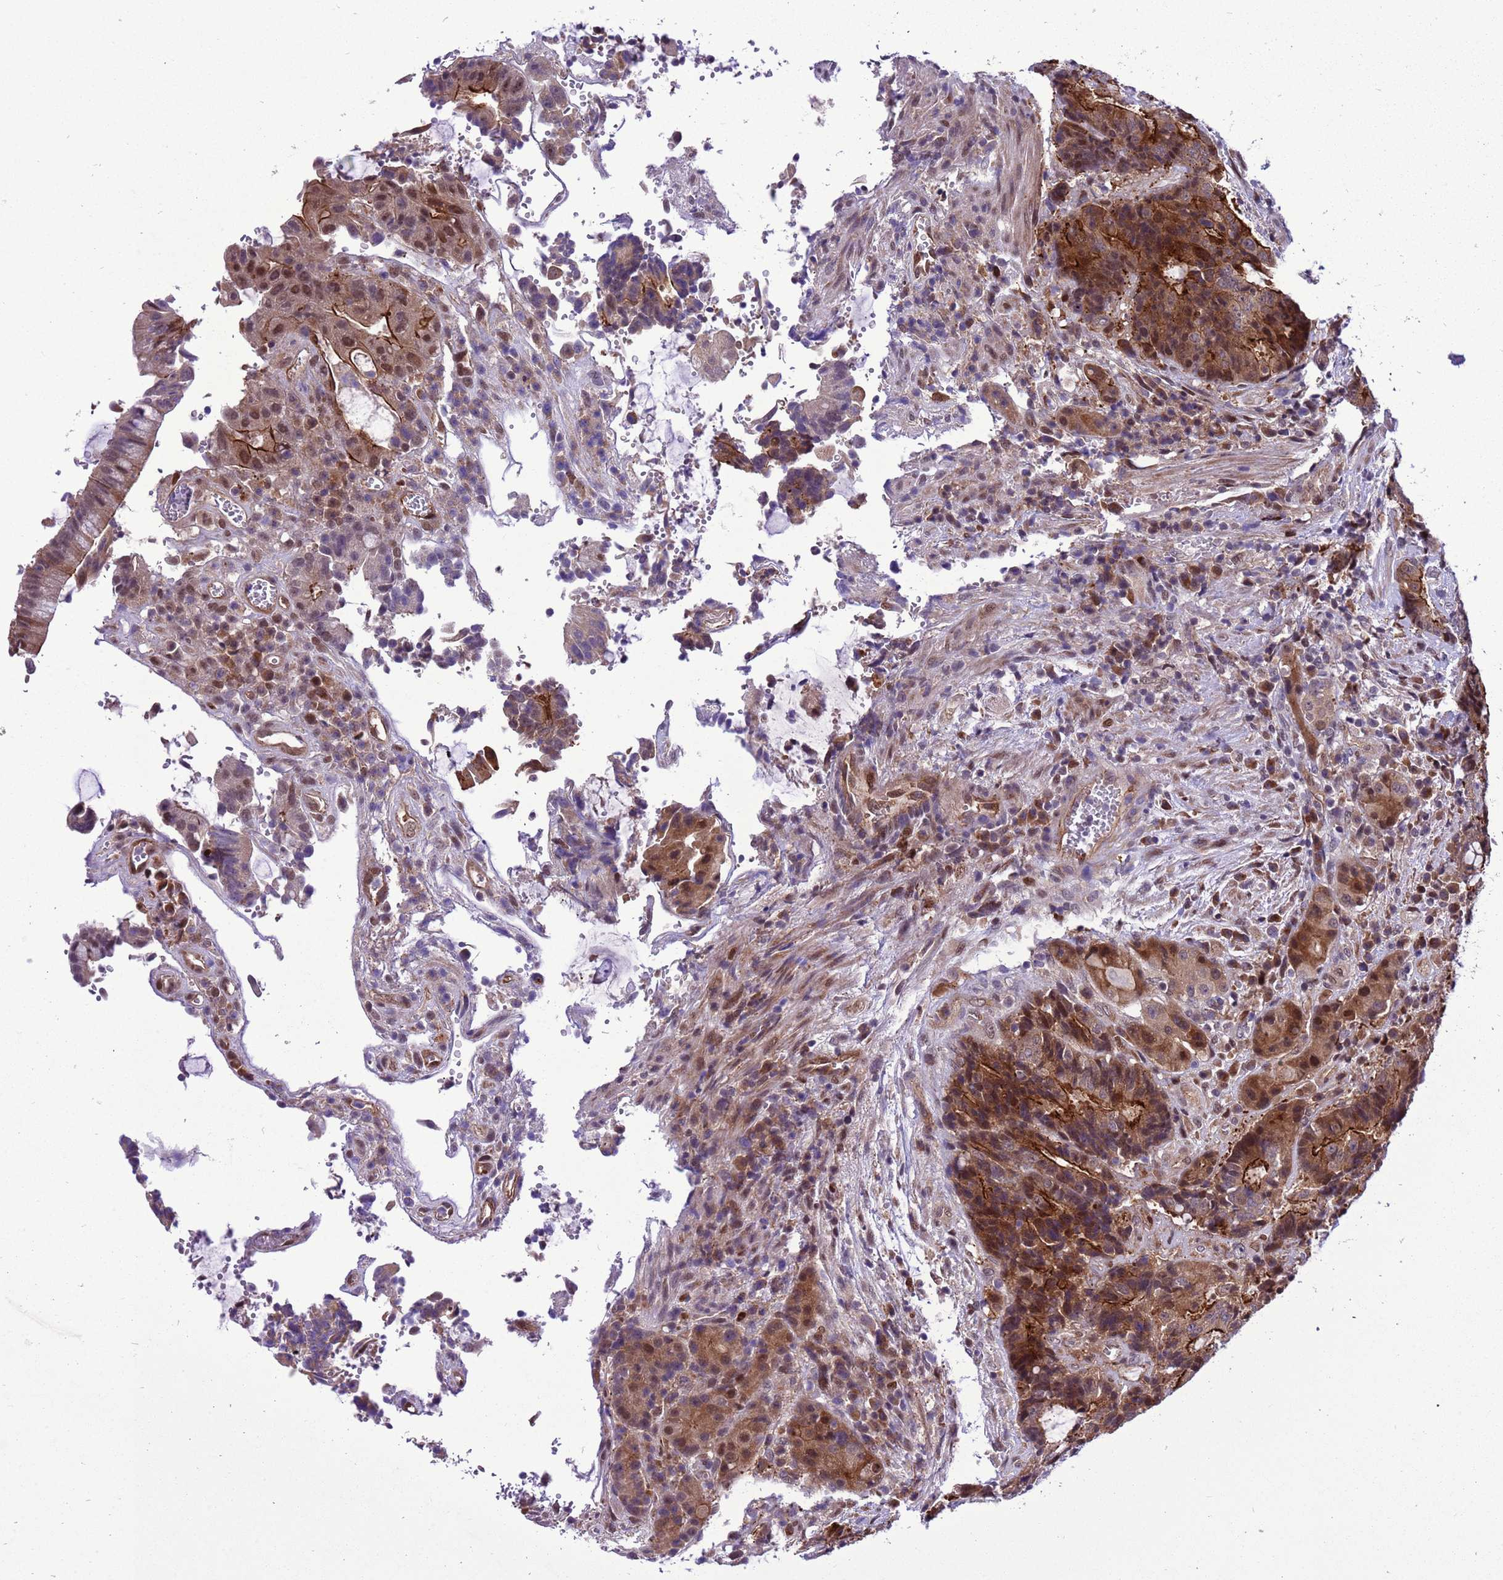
{"staining": {"intensity": "strong", "quantity": ">75%", "location": "cytoplasmic/membranous,nuclear"}, "tissue": "colorectal cancer", "cell_type": "Tumor cells", "image_type": "cancer", "snomed": [{"axis": "morphology", "description": "Adenocarcinoma, NOS"}, {"axis": "topography", "description": "Rectum"}], "caption": "Protein expression analysis of human colorectal cancer reveals strong cytoplasmic/membranous and nuclear positivity in approximately >75% of tumor cells. The staining was performed using DAB to visualize the protein expression in brown, while the nuclei were stained in blue with hematoxylin (Magnification: 20x).", "gene": "RASD1", "patient": {"sex": "male", "age": 69}}